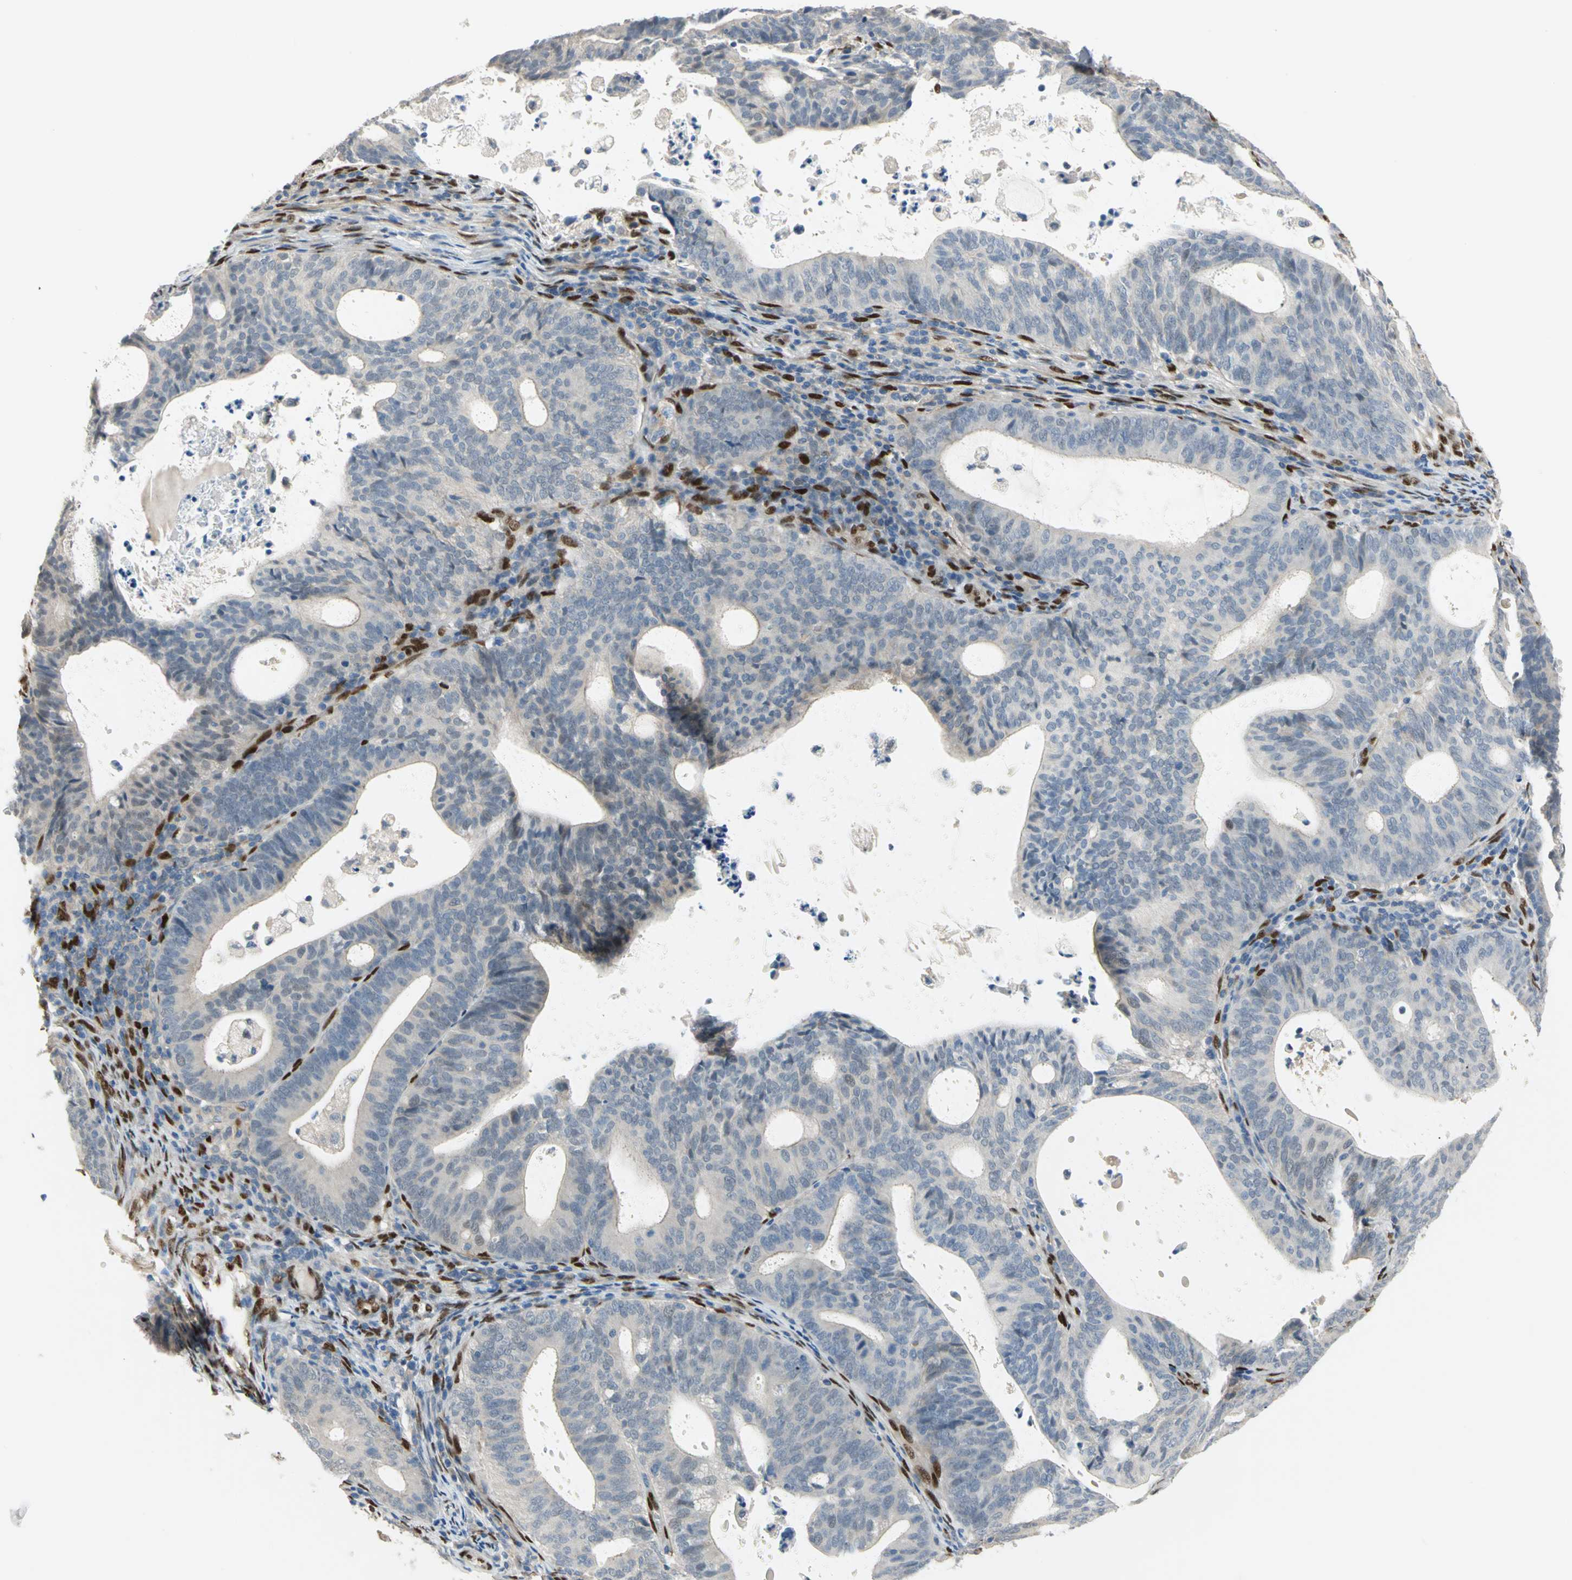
{"staining": {"intensity": "weak", "quantity": "<25%", "location": "cytoplasmic/membranous"}, "tissue": "endometrial cancer", "cell_type": "Tumor cells", "image_type": "cancer", "snomed": [{"axis": "morphology", "description": "Adenocarcinoma, NOS"}, {"axis": "topography", "description": "Uterus"}], "caption": "The photomicrograph demonstrates no staining of tumor cells in endometrial cancer (adenocarcinoma). The staining is performed using DAB brown chromogen with nuclei counter-stained in using hematoxylin.", "gene": "RBFOX2", "patient": {"sex": "female", "age": 83}}